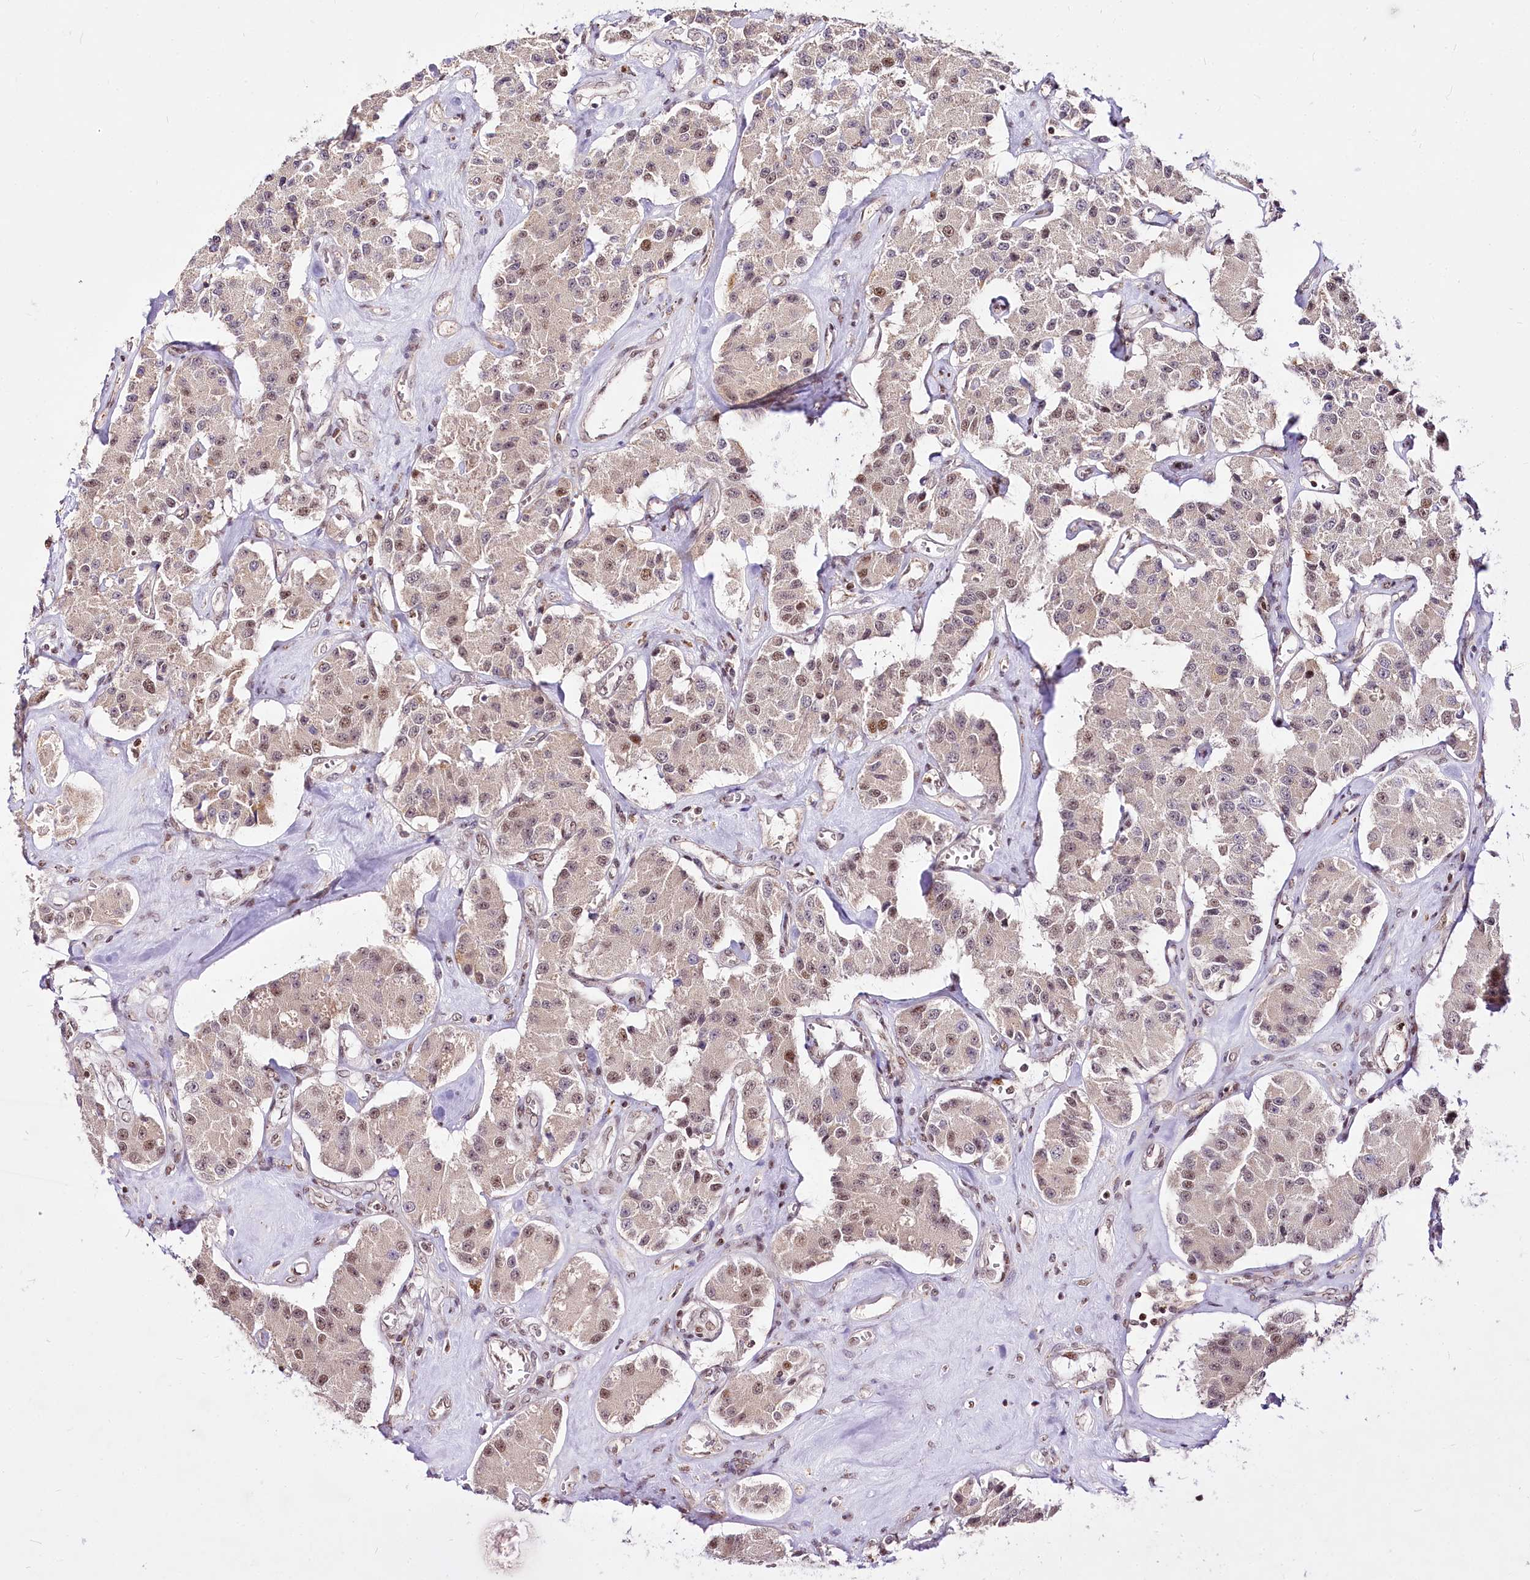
{"staining": {"intensity": "moderate", "quantity": "25%-75%", "location": "nuclear"}, "tissue": "carcinoid", "cell_type": "Tumor cells", "image_type": "cancer", "snomed": [{"axis": "morphology", "description": "Carcinoid, malignant, NOS"}, {"axis": "topography", "description": "Pancreas"}], "caption": "Malignant carcinoid stained with a protein marker demonstrates moderate staining in tumor cells.", "gene": "POLA2", "patient": {"sex": "male", "age": 41}}